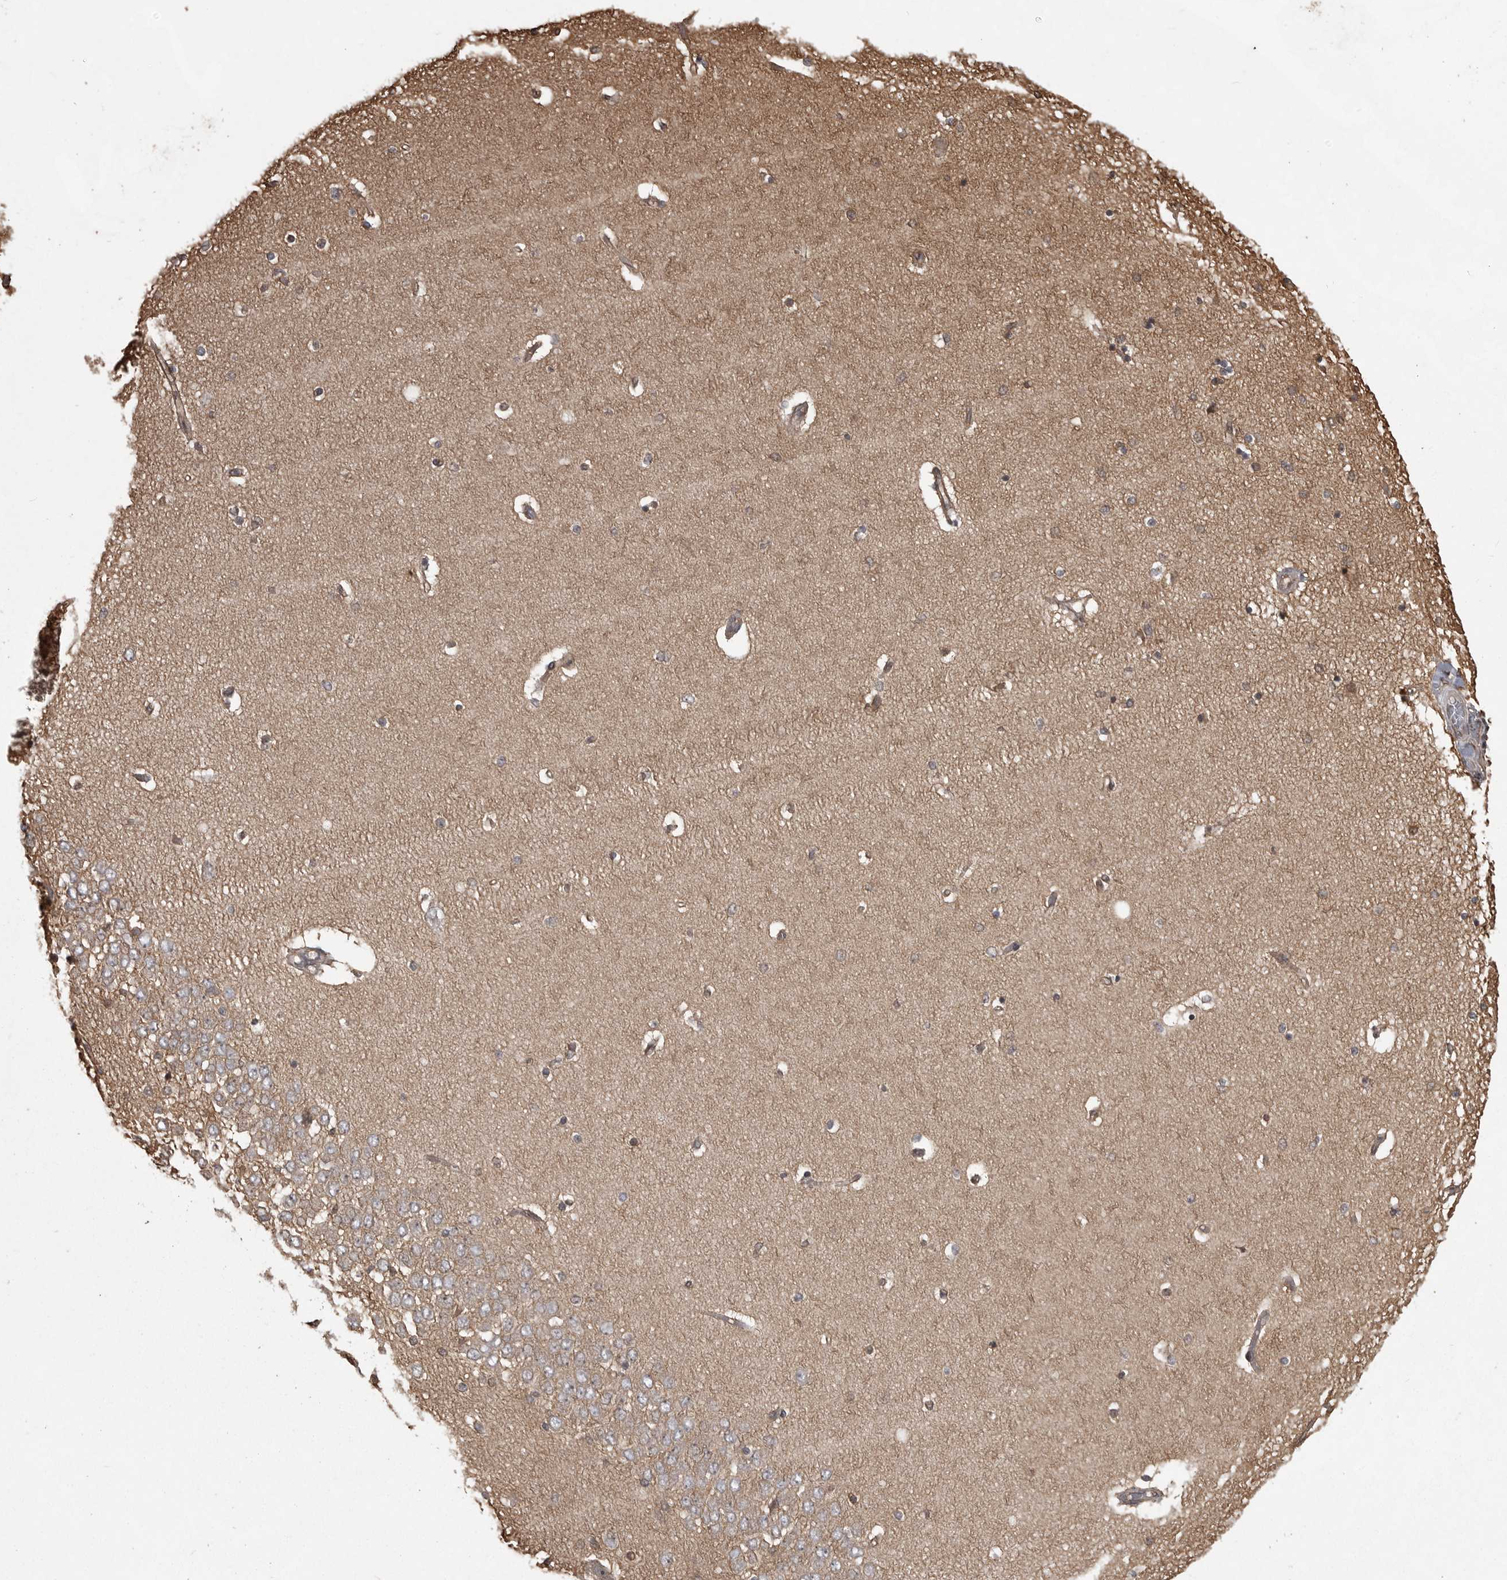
{"staining": {"intensity": "moderate", "quantity": "<25%", "location": "nuclear"}, "tissue": "hippocampus", "cell_type": "Glial cells", "image_type": "normal", "snomed": [{"axis": "morphology", "description": "Normal tissue, NOS"}, {"axis": "topography", "description": "Hippocampus"}], "caption": "The micrograph displays staining of benign hippocampus, revealing moderate nuclear protein positivity (brown color) within glial cells.", "gene": "DNAJC8", "patient": {"sex": "female", "age": 54}}